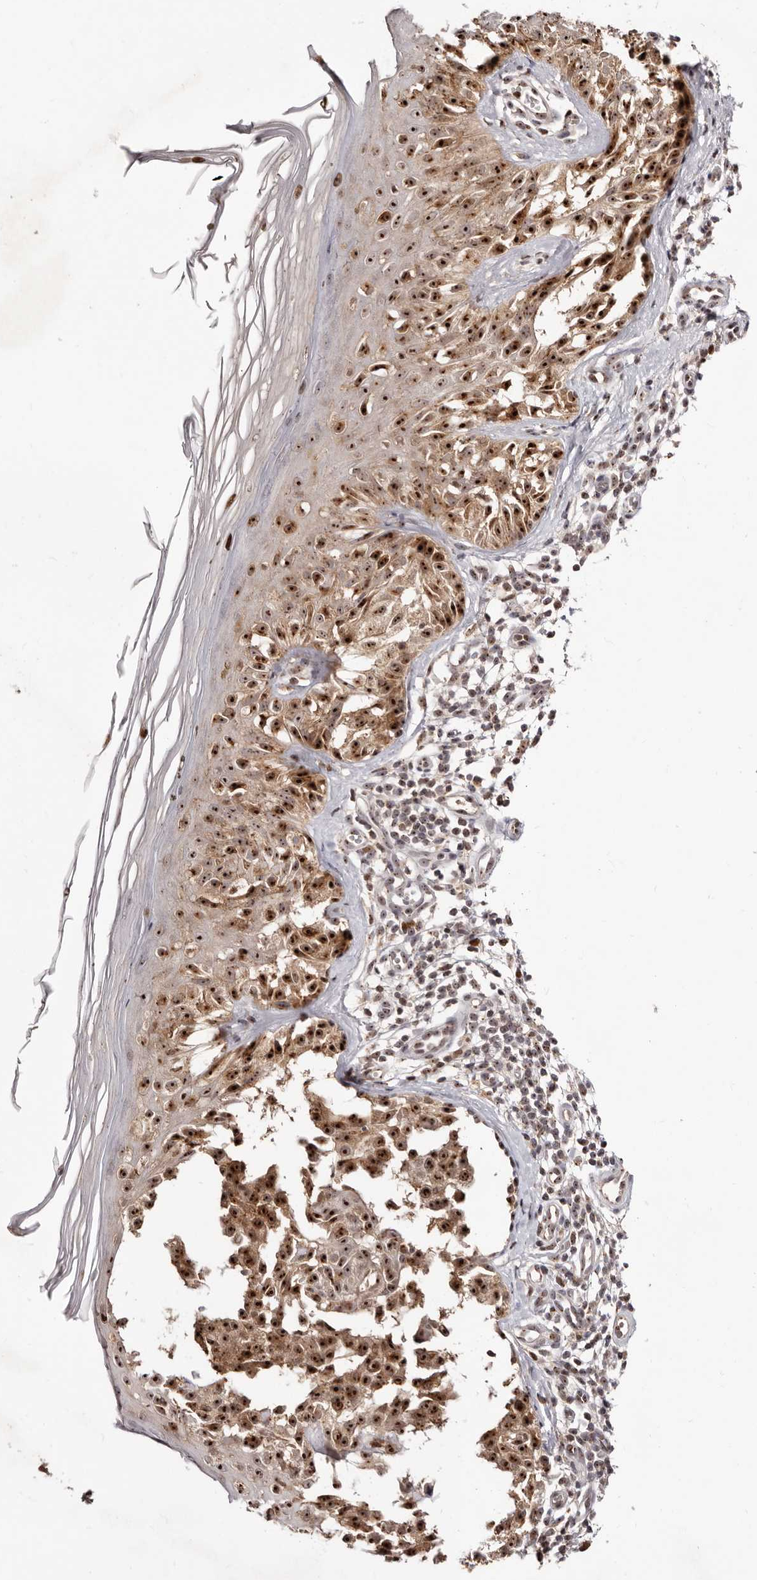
{"staining": {"intensity": "strong", "quantity": ">75%", "location": "nuclear"}, "tissue": "melanoma", "cell_type": "Tumor cells", "image_type": "cancer", "snomed": [{"axis": "morphology", "description": "Malignant melanoma, NOS"}, {"axis": "topography", "description": "Skin"}], "caption": "Human malignant melanoma stained for a protein (brown) shows strong nuclear positive expression in approximately >75% of tumor cells.", "gene": "APOL6", "patient": {"sex": "female", "age": 50}}